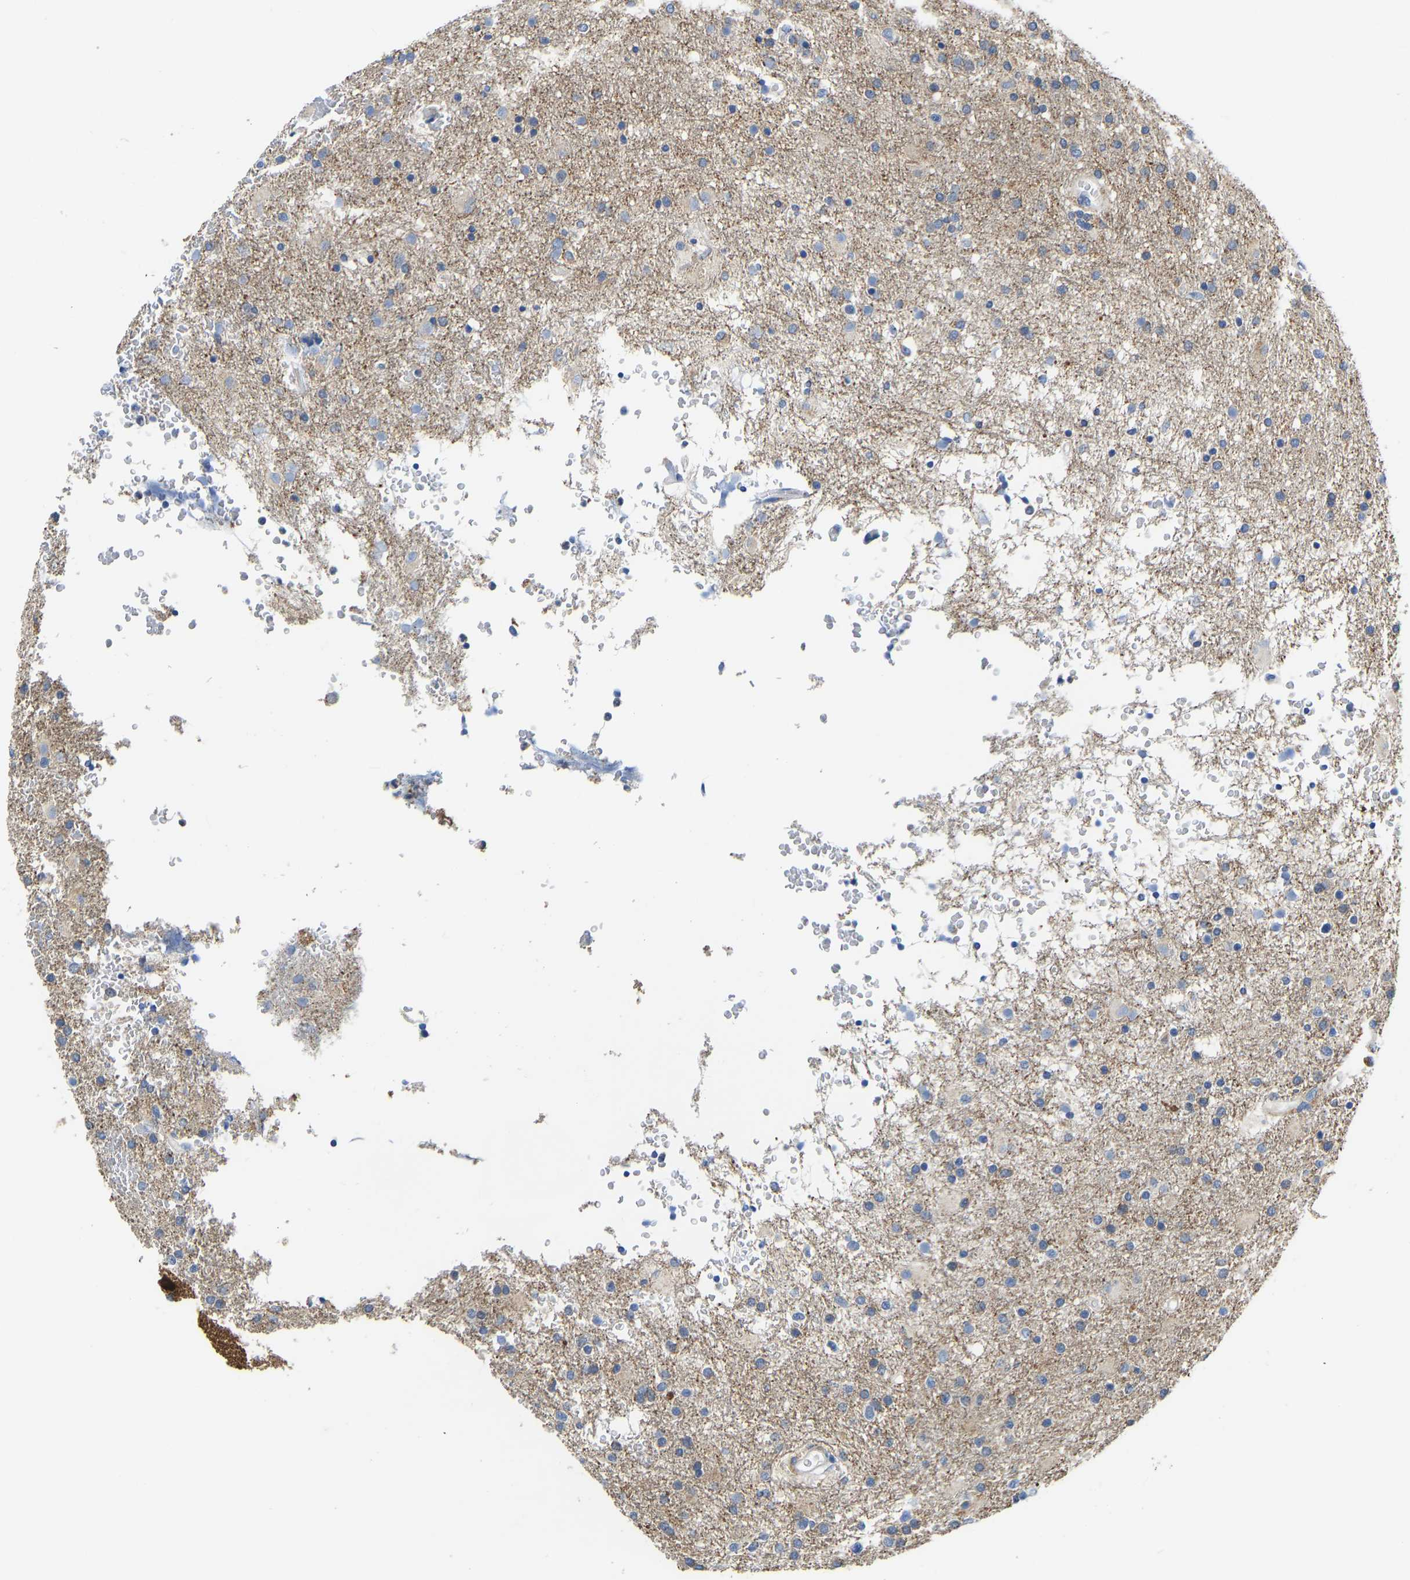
{"staining": {"intensity": "moderate", "quantity": "<25%", "location": "cytoplasmic/membranous"}, "tissue": "glioma", "cell_type": "Tumor cells", "image_type": "cancer", "snomed": [{"axis": "morphology", "description": "Glioma, malignant, High grade"}, {"axis": "topography", "description": "Brain"}], "caption": "Human glioma stained for a protein (brown) demonstrates moderate cytoplasmic/membranous positive staining in approximately <25% of tumor cells.", "gene": "ATP6V1E1", "patient": {"sex": "male", "age": 72}}